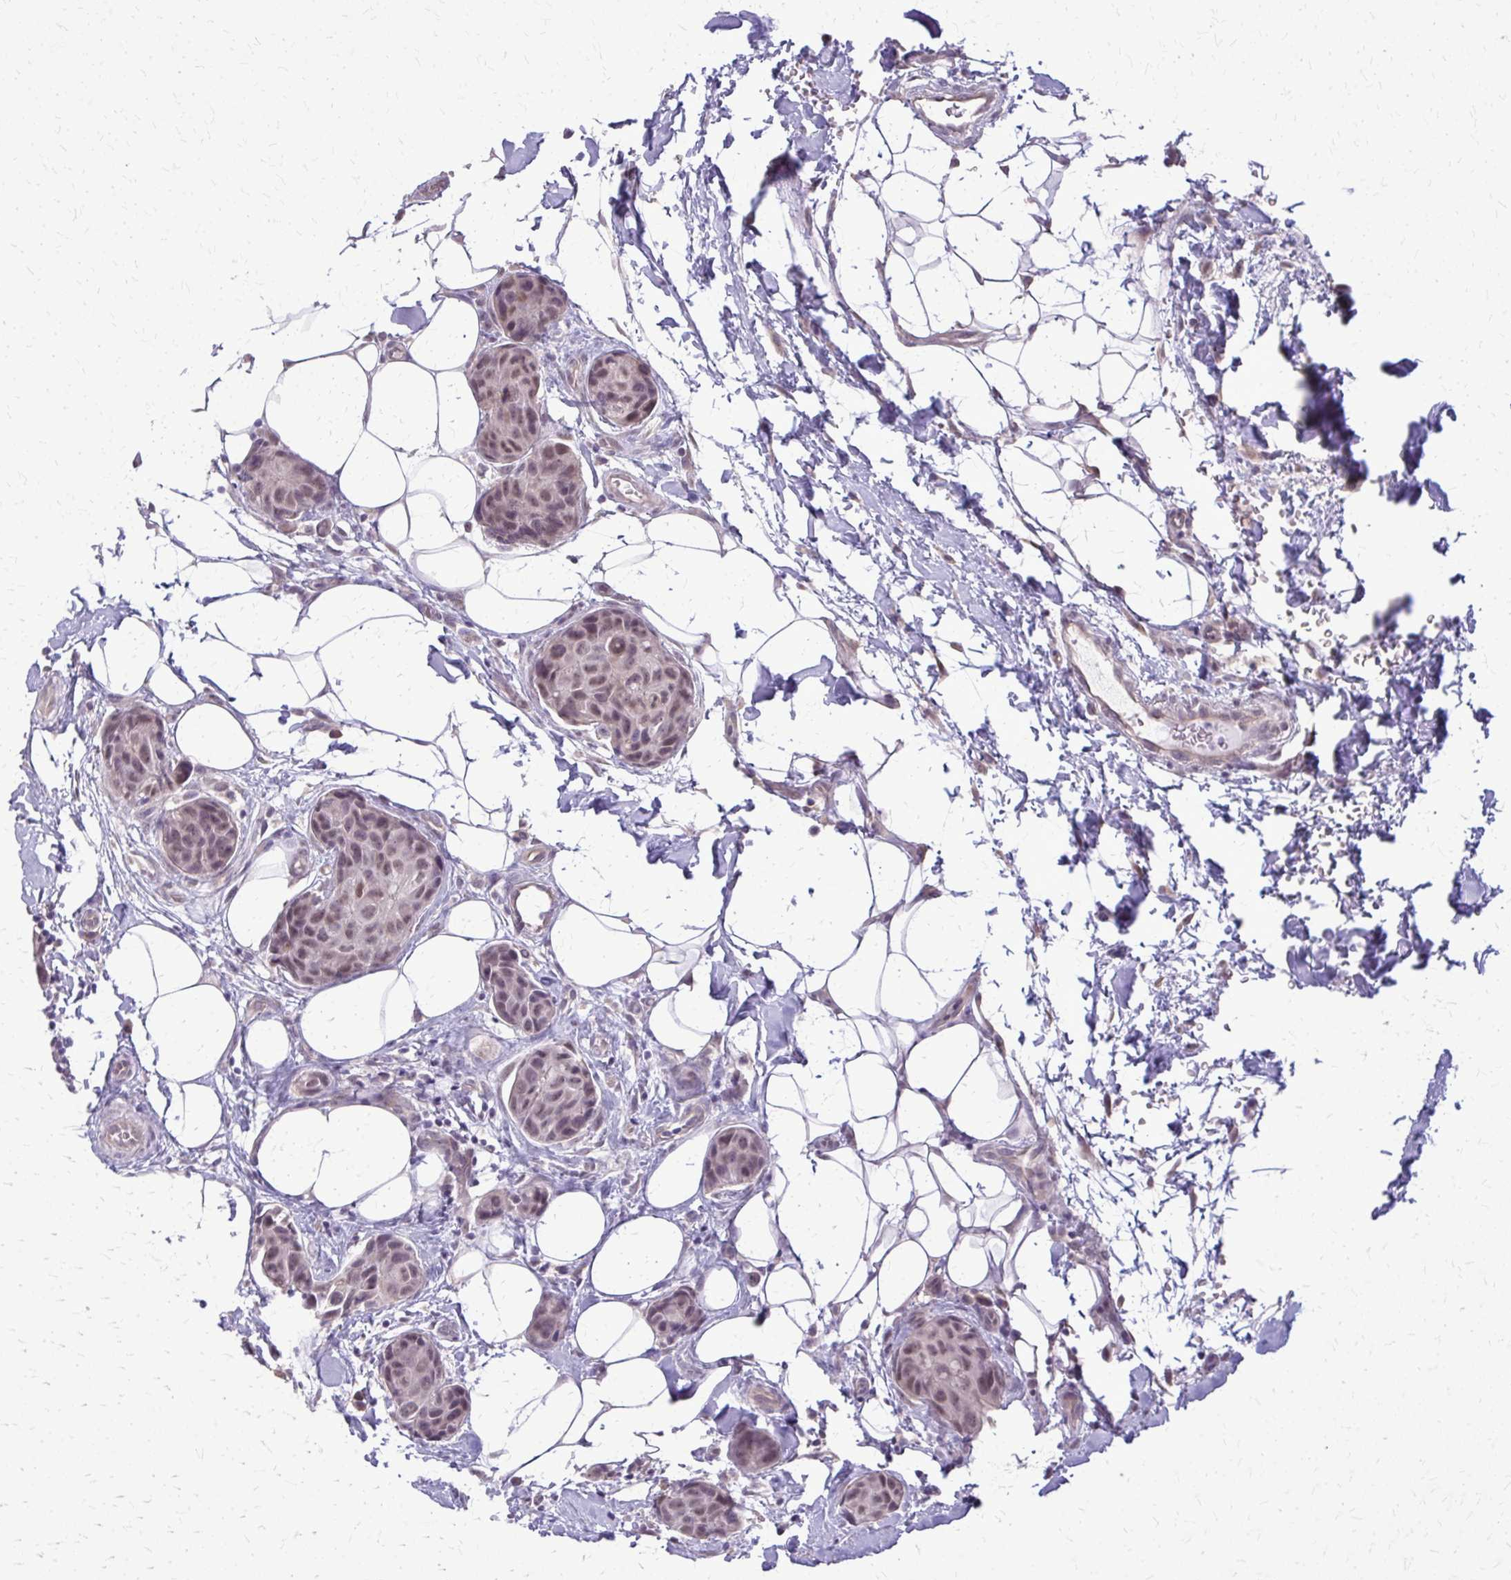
{"staining": {"intensity": "weak", "quantity": ">75%", "location": "nuclear"}, "tissue": "breast cancer", "cell_type": "Tumor cells", "image_type": "cancer", "snomed": [{"axis": "morphology", "description": "Duct carcinoma"}, {"axis": "topography", "description": "Breast"}, {"axis": "topography", "description": "Lymph node"}], "caption": "Protein staining of breast cancer tissue demonstrates weak nuclear positivity in approximately >75% of tumor cells. (DAB (3,3'-diaminobenzidine) = brown stain, brightfield microscopy at high magnification).", "gene": "PLCB1", "patient": {"sex": "female", "age": 80}}